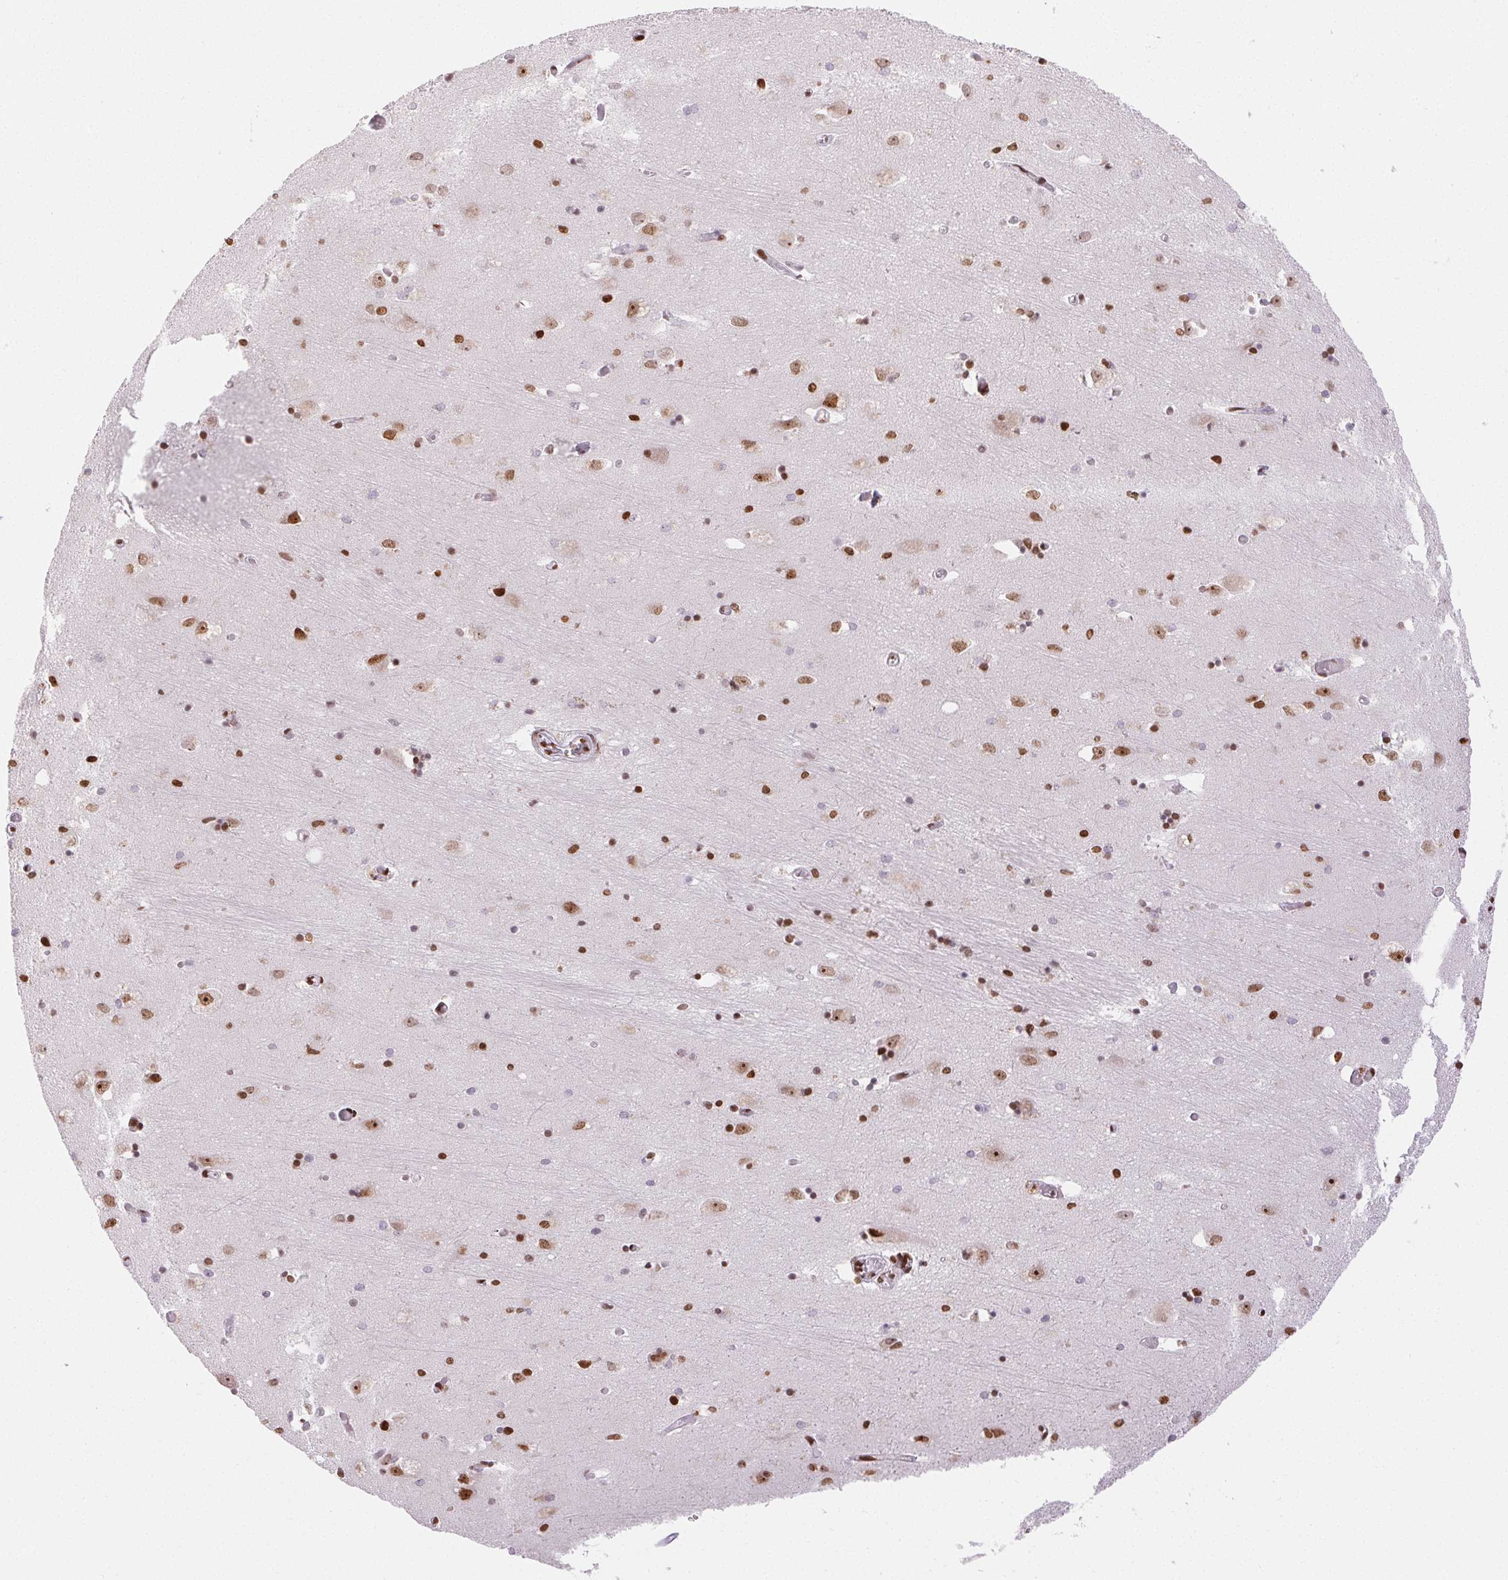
{"staining": {"intensity": "moderate", "quantity": "25%-75%", "location": "nuclear"}, "tissue": "caudate", "cell_type": "Glial cells", "image_type": "normal", "snomed": [{"axis": "morphology", "description": "Normal tissue, NOS"}, {"axis": "topography", "description": "Lateral ventricle wall"}, {"axis": "topography", "description": "Hippocampus"}], "caption": "Immunohistochemical staining of benign caudate displays 25%-75% levels of moderate nuclear protein expression in about 25%-75% of glial cells. (Stains: DAB (3,3'-diaminobenzidine) in brown, nuclei in blue, Microscopy: brightfield microscopy at high magnification).", "gene": "ZNF80", "patient": {"sex": "female", "age": 63}}